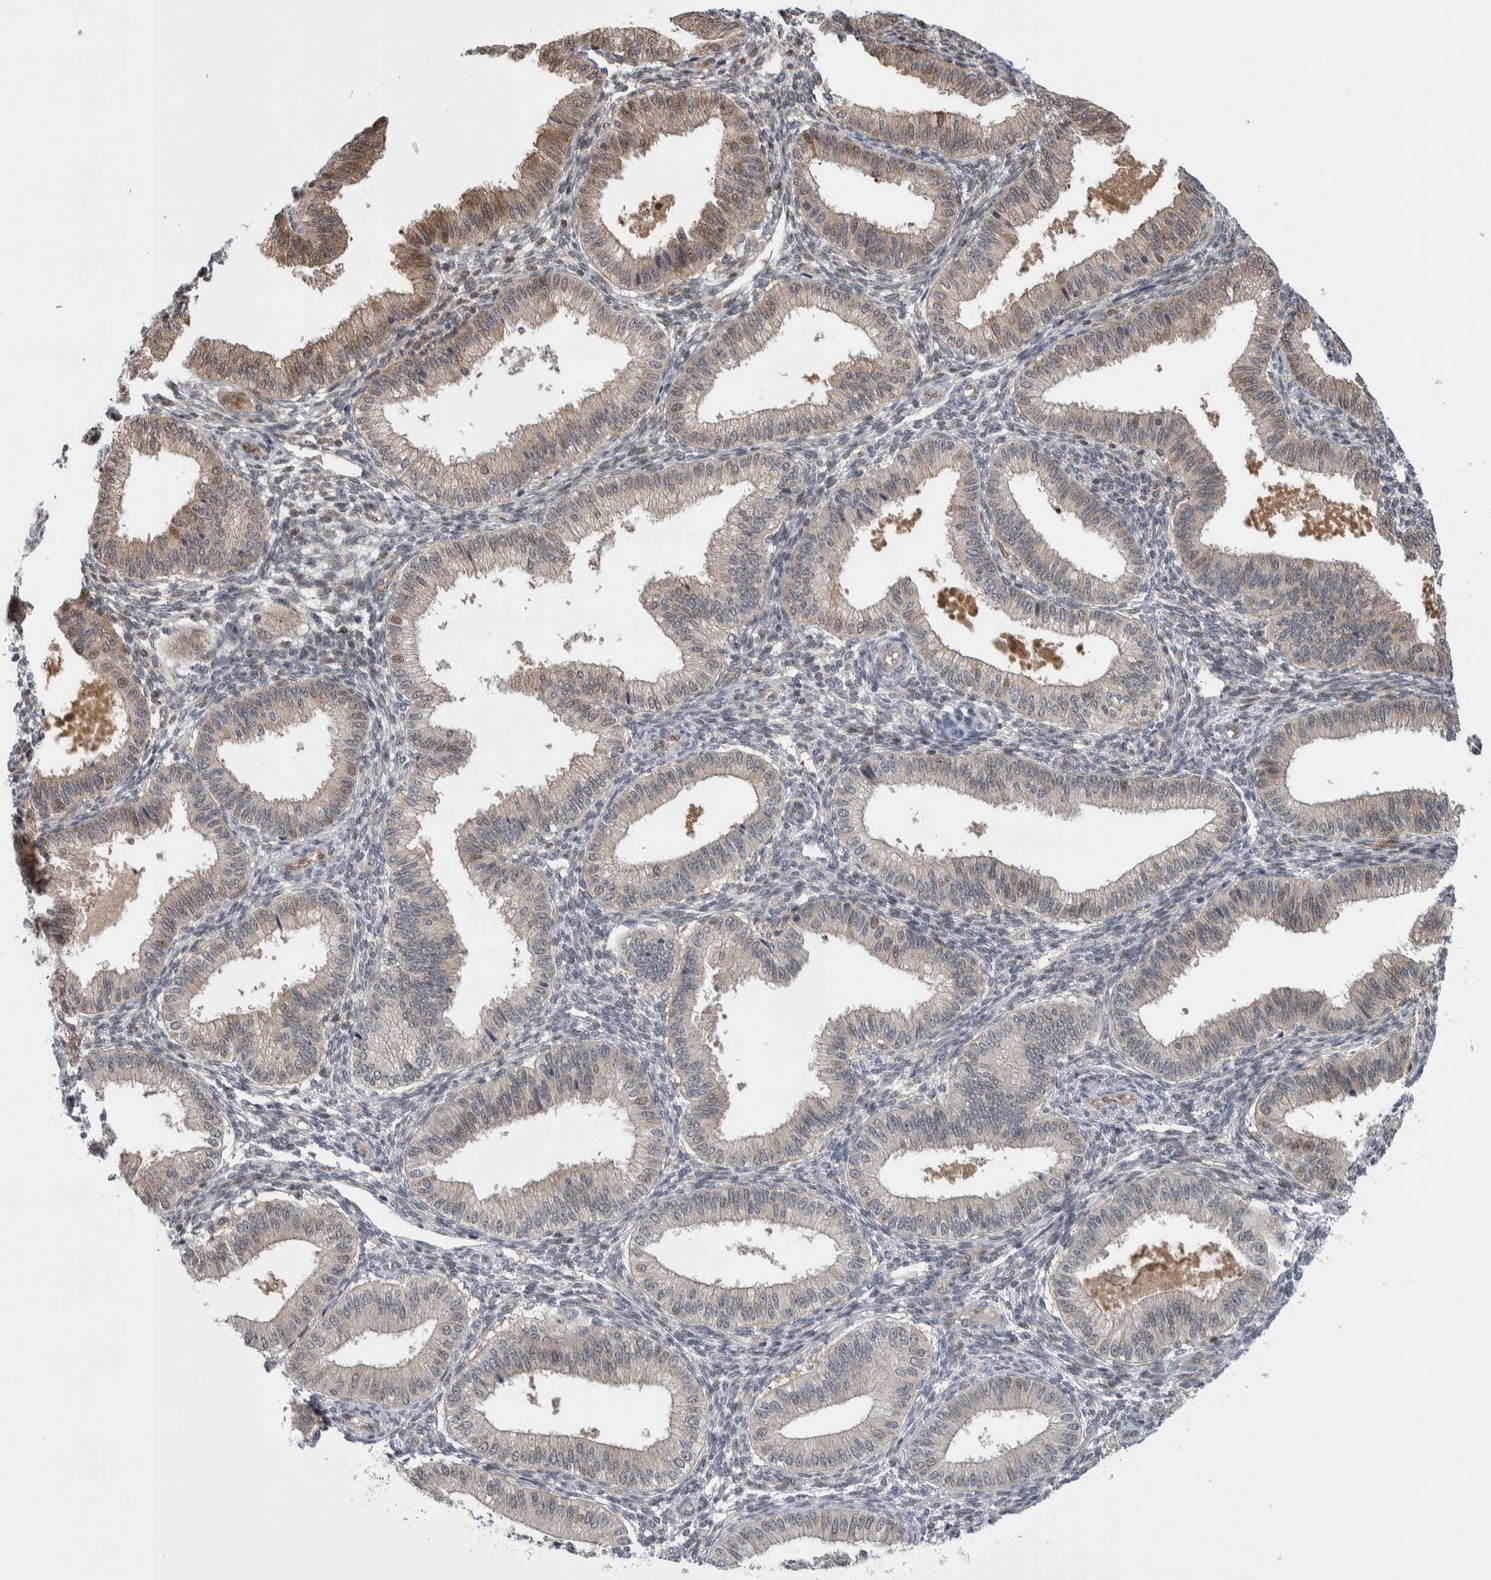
{"staining": {"intensity": "negative", "quantity": "none", "location": "none"}, "tissue": "endometrium", "cell_type": "Cells in endometrial stroma", "image_type": "normal", "snomed": [{"axis": "morphology", "description": "Normal tissue, NOS"}, {"axis": "topography", "description": "Endometrium"}], "caption": "Protein analysis of benign endometrium displays no significant expression in cells in endometrial stroma. The staining is performed using DAB brown chromogen with nuclei counter-stained in using hematoxylin.", "gene": "PTPA", "patient": {"sex": "female", "age": 39}}